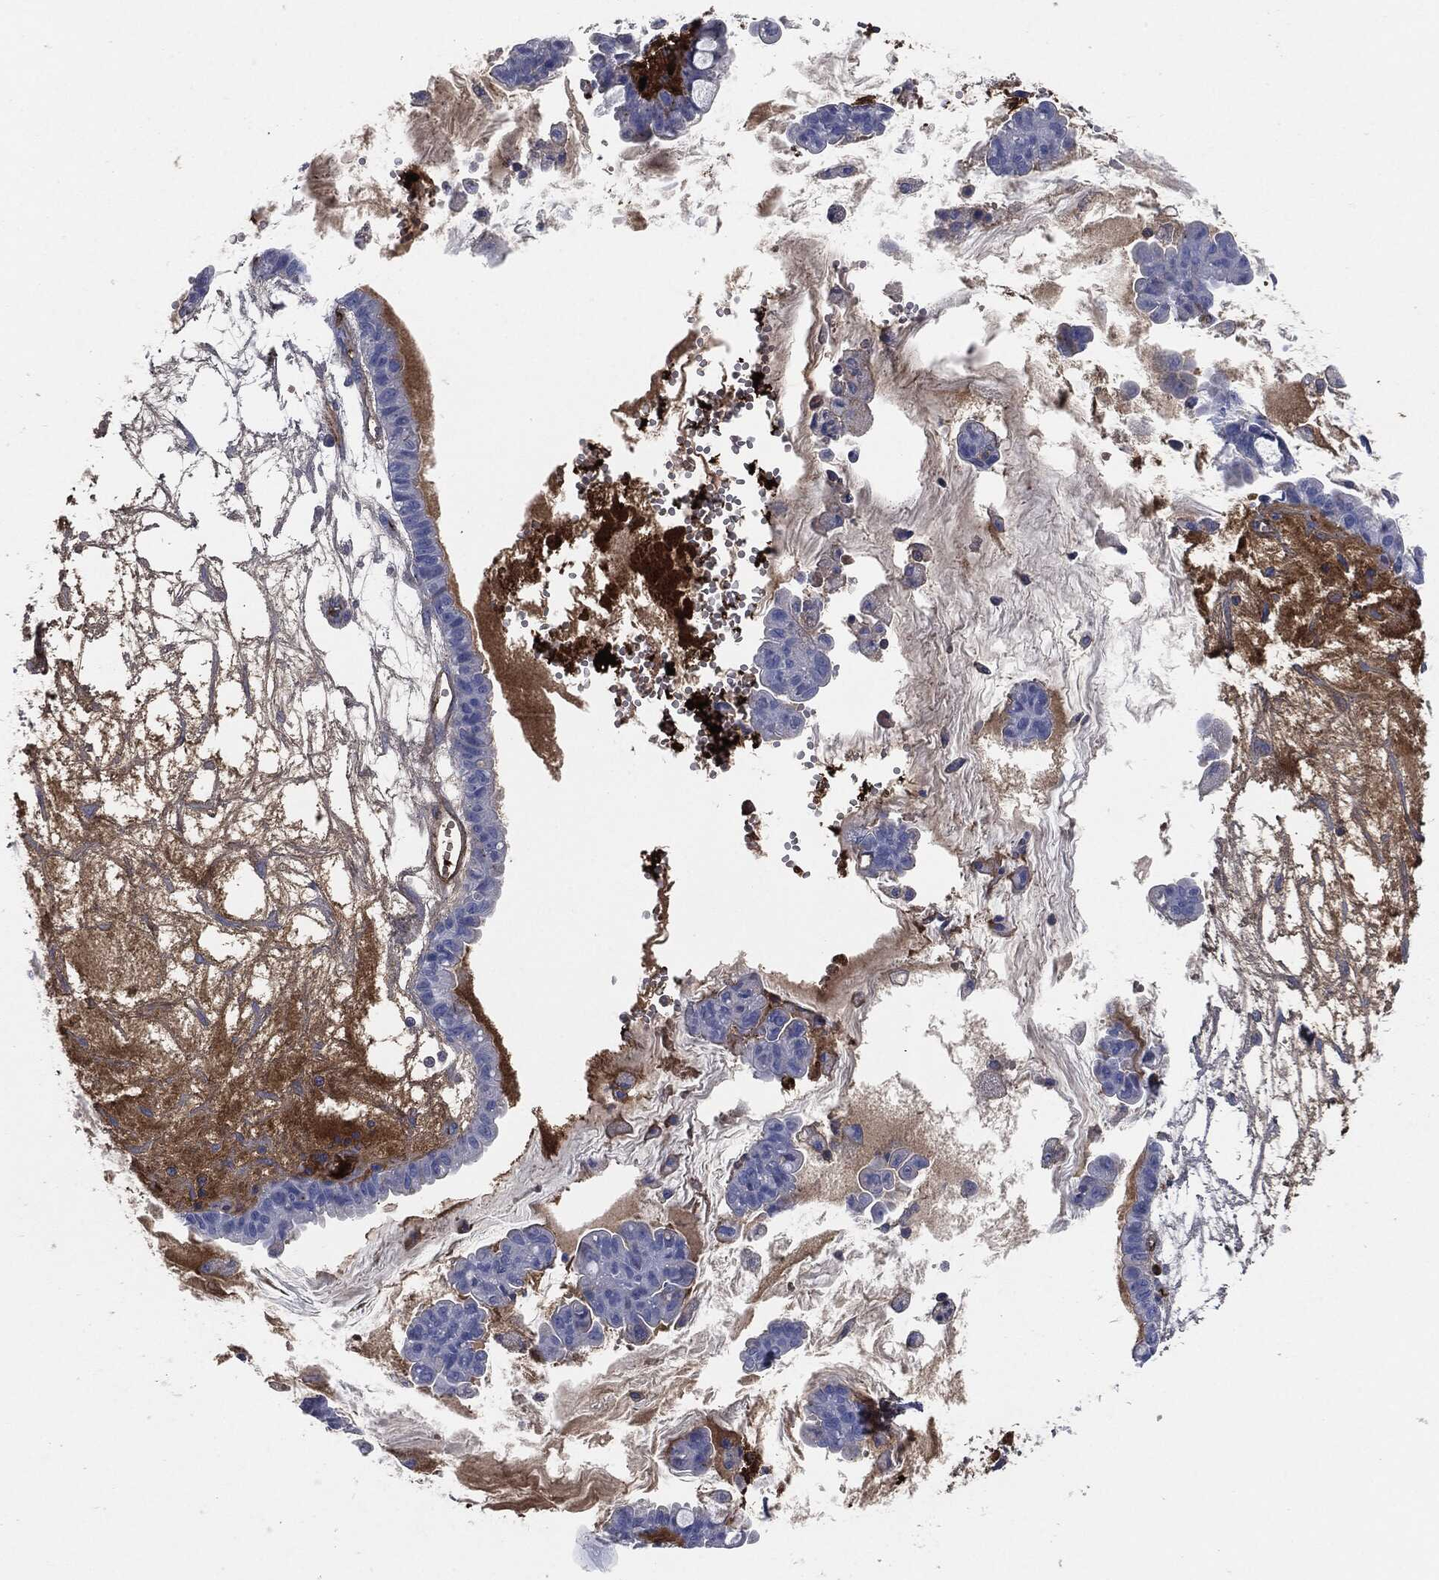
{"staining": {"intensity": "negative", "quantity": "none", "location": "none"}, "tissue": "ovarian cancer", "cell_type": "Tumor cells", "image_type": "cancer", "snomed": [{"axis": "morphology", "description": "Cystadenocarcinoma, mucinous, NOS"}, {"axis": "topography", "description": "Ovary"}], "caption": "Ovarian cancer was stained to show a protein in brown. There is no significant positivity in tumor cells.", "gene": "APOB", "patient": {"sex": "female", "age": 63}}